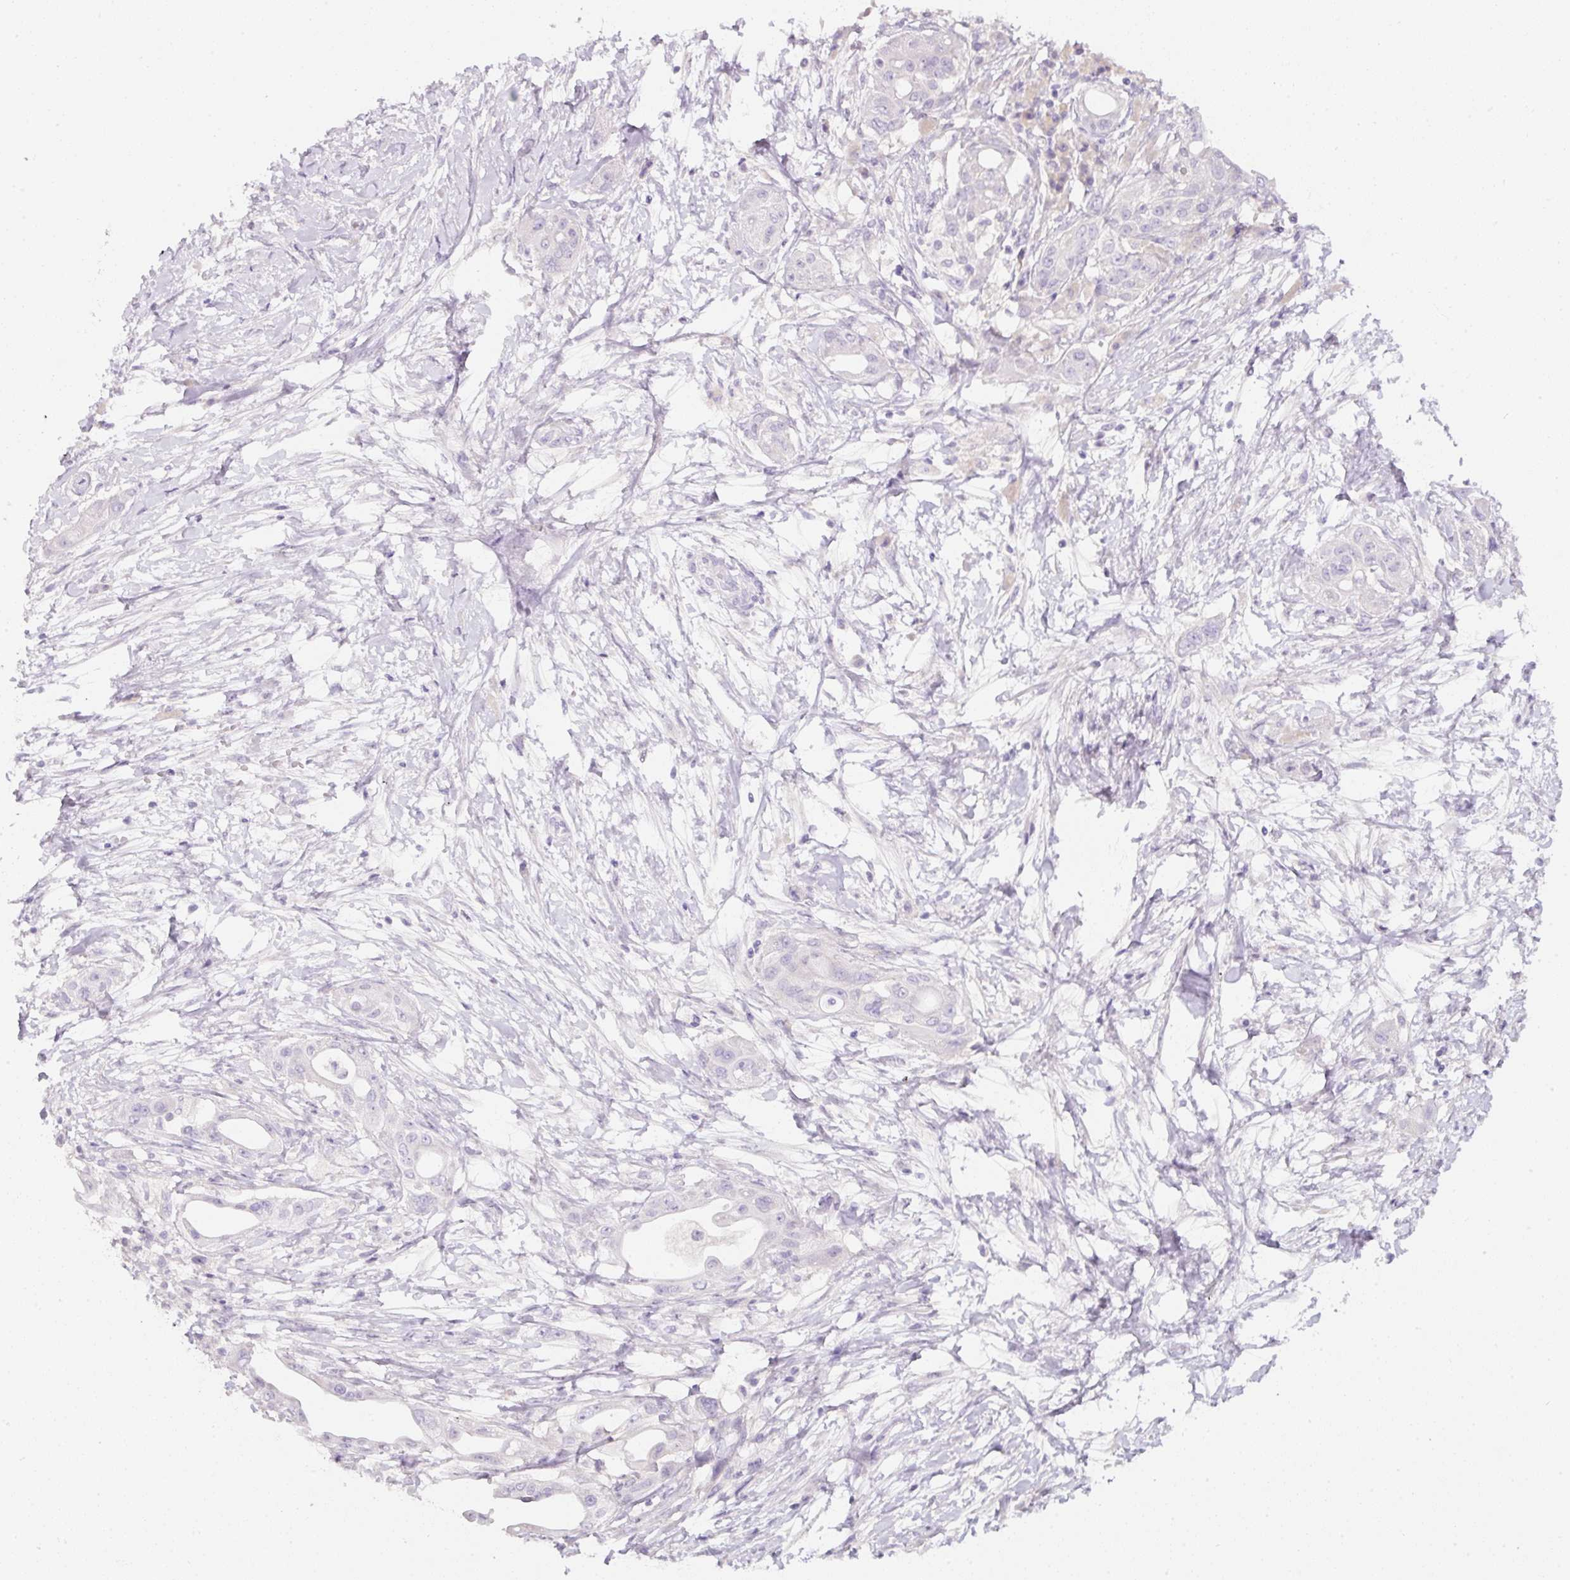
{"staining": {"intensity": "negative", "quantity": "none", "location": "none"}, "tissue": "pancreatic cancer", "cell_type": "Tumor cells", "image_type": "cancer", "snomed": [{"axis": "morphology", "description": "Adenocarcinoma, NOS"}, {"axis": "topography", "description": "Pancreas"}], "caption": "A high-resolution photomicrograph shows IHC staining of pancreatic cancer, which demonstrates no significant staining in tumor cells.", "gene": "SLC2A2", "patient": {"sex": "male", "age": 68}}